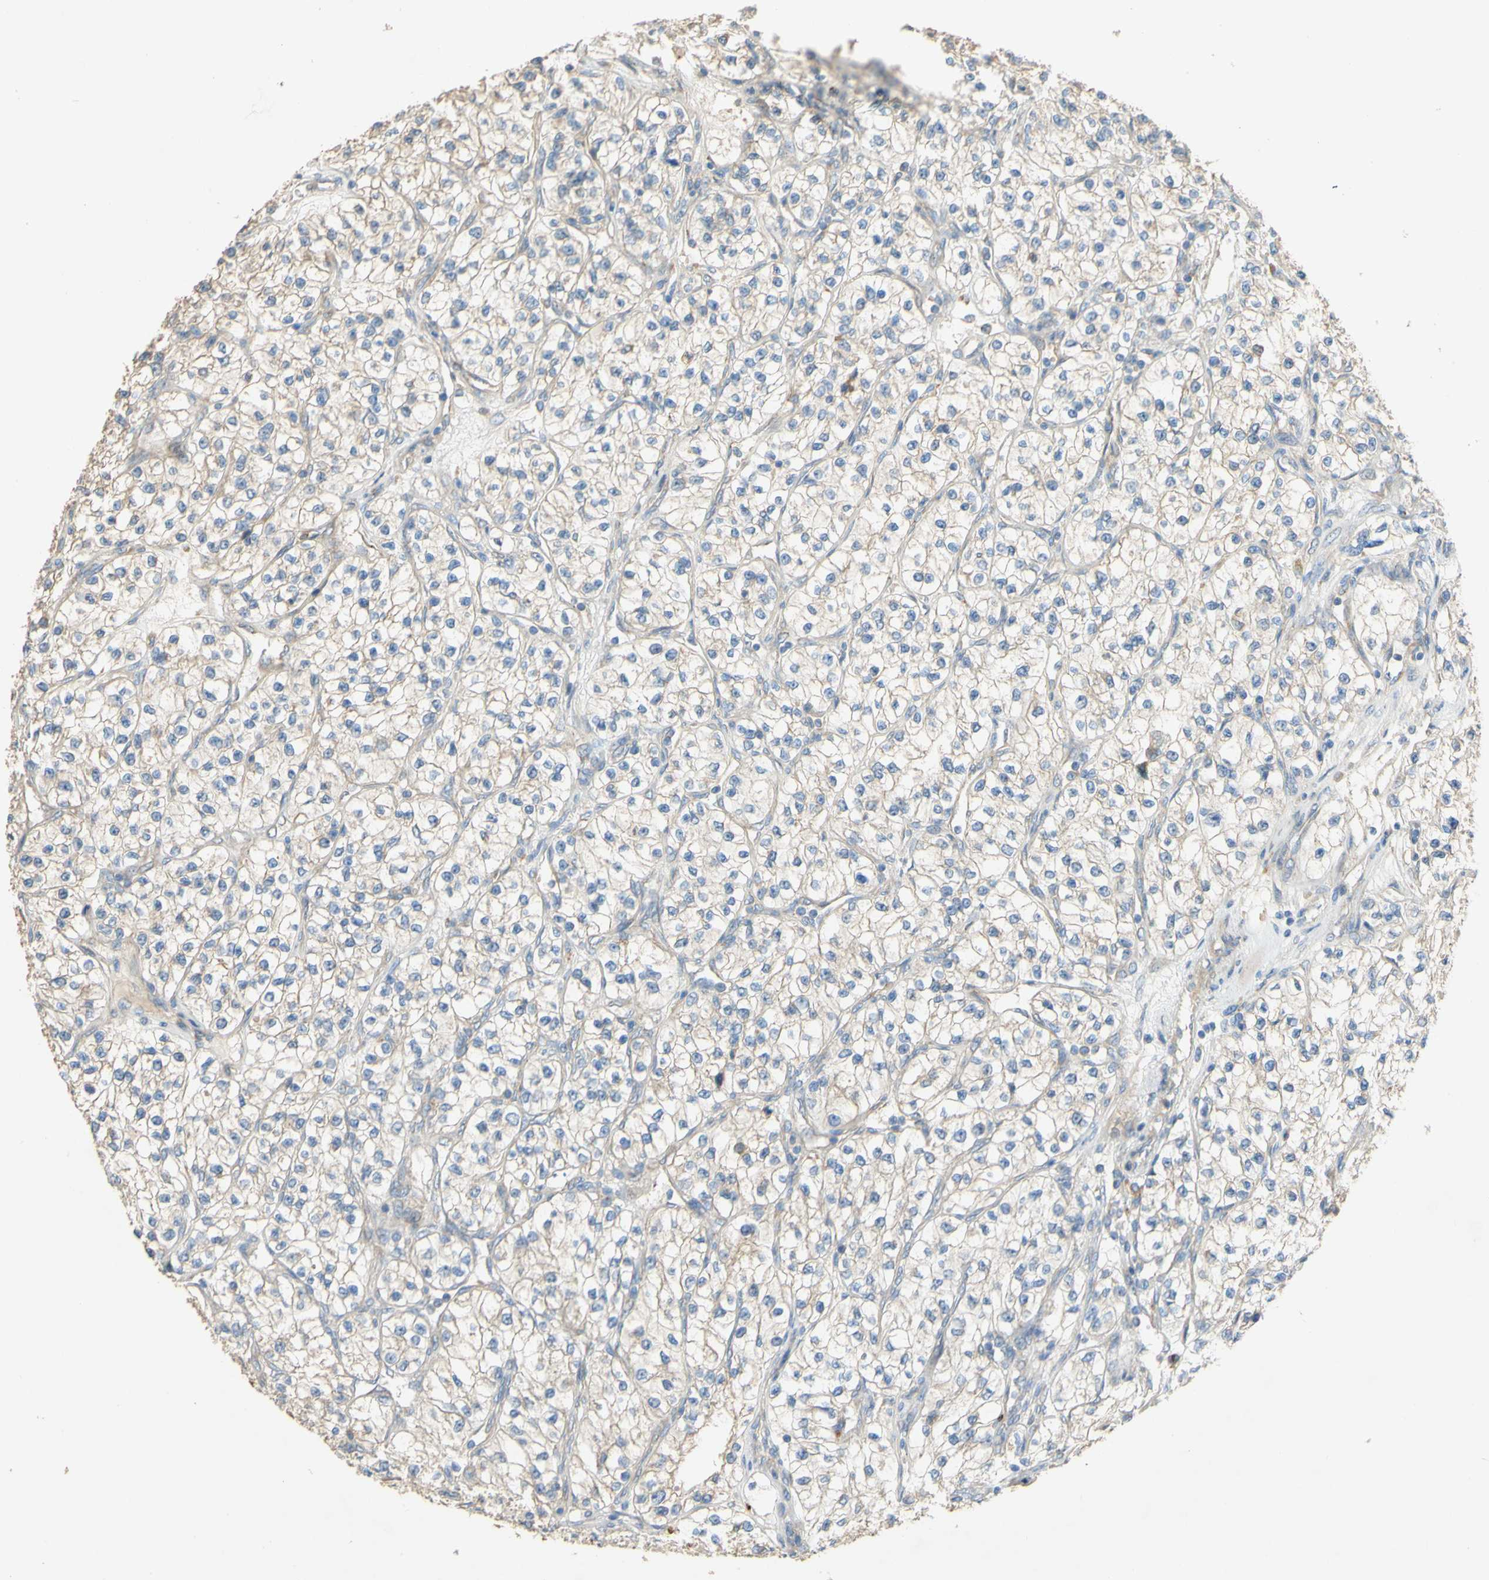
{"staining": {"intensity": "moderate", "quantity": ">75%", "location": "cytoplasmic/membranous"}, "tissue": "renal cancer", "cell_type": "Tumor cells", "image_type": "cancer", "snomed": [{"axis": "morphology", "description": "Adenocarcinoma, NOS"}, {"axis": "topography", "description": "Kidney"}], "caption": "Immunohistochemical staining of human renal cancer shows moderate cytoplasmic/membranous protein staining in approximately >75% of tumor cells.", "gene": "DKK3", "patient": {"sex": "female", "age": 57}}